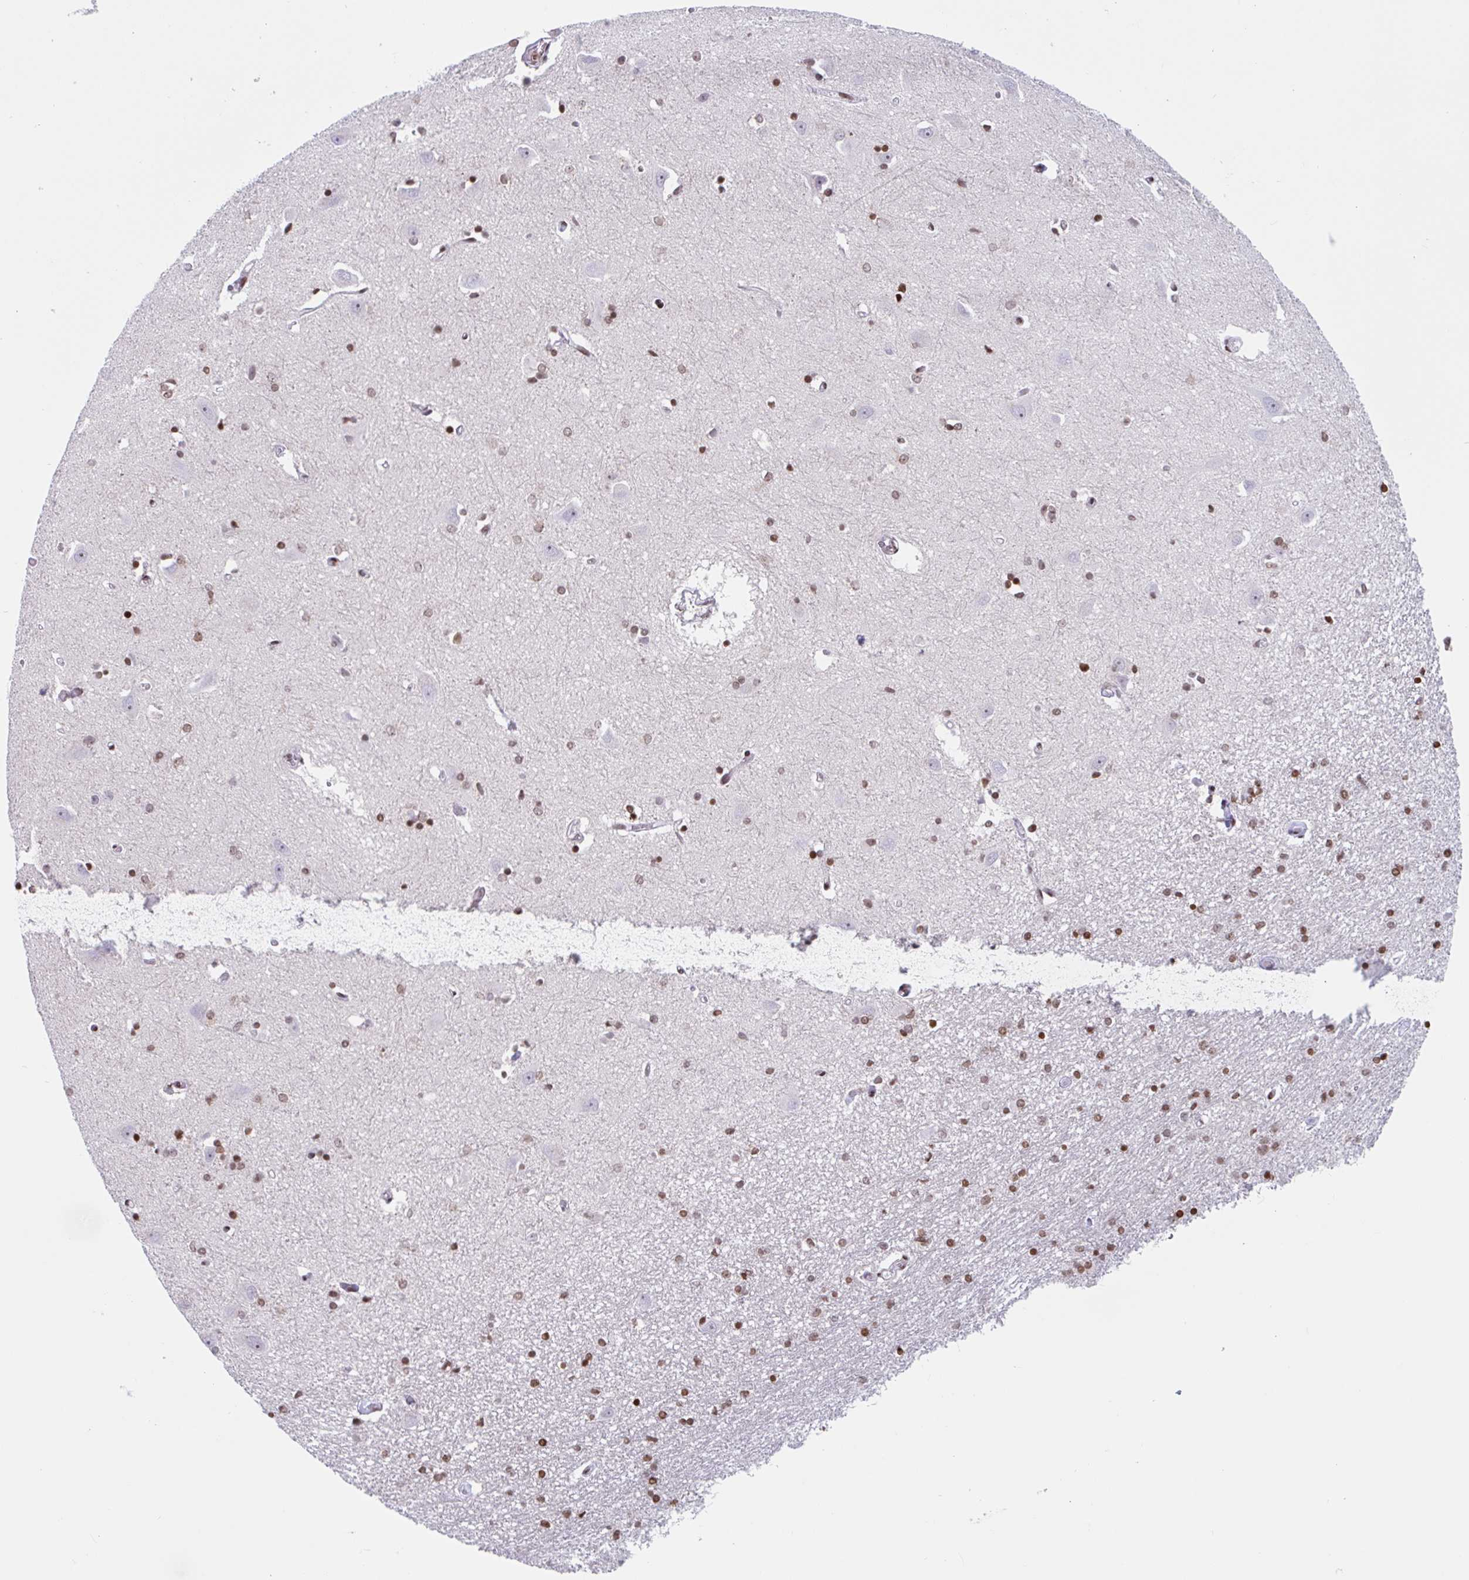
{"staining": {"intensity": "moderate", "quantity": ">75%", "location": "nuclear"}, "tissue": "caudate", "cell_type": "Glial cells", "image_type": "normal", "snomed": [{"axis": "morphology", "description": "Normal tissue, NOS"}, {"axis": "topography", "description": "Lateral ventricle wall"}, {"axis": "topography", "description": "Hippocampus"}], "caption": "Moderate nuclear positivity is present in about >75% of glial cells in normal caudate. (IHC, brightfield microscopy, high magnification).", "gene": "NOL6", "patient": {"sex": "female", "age": 63}}